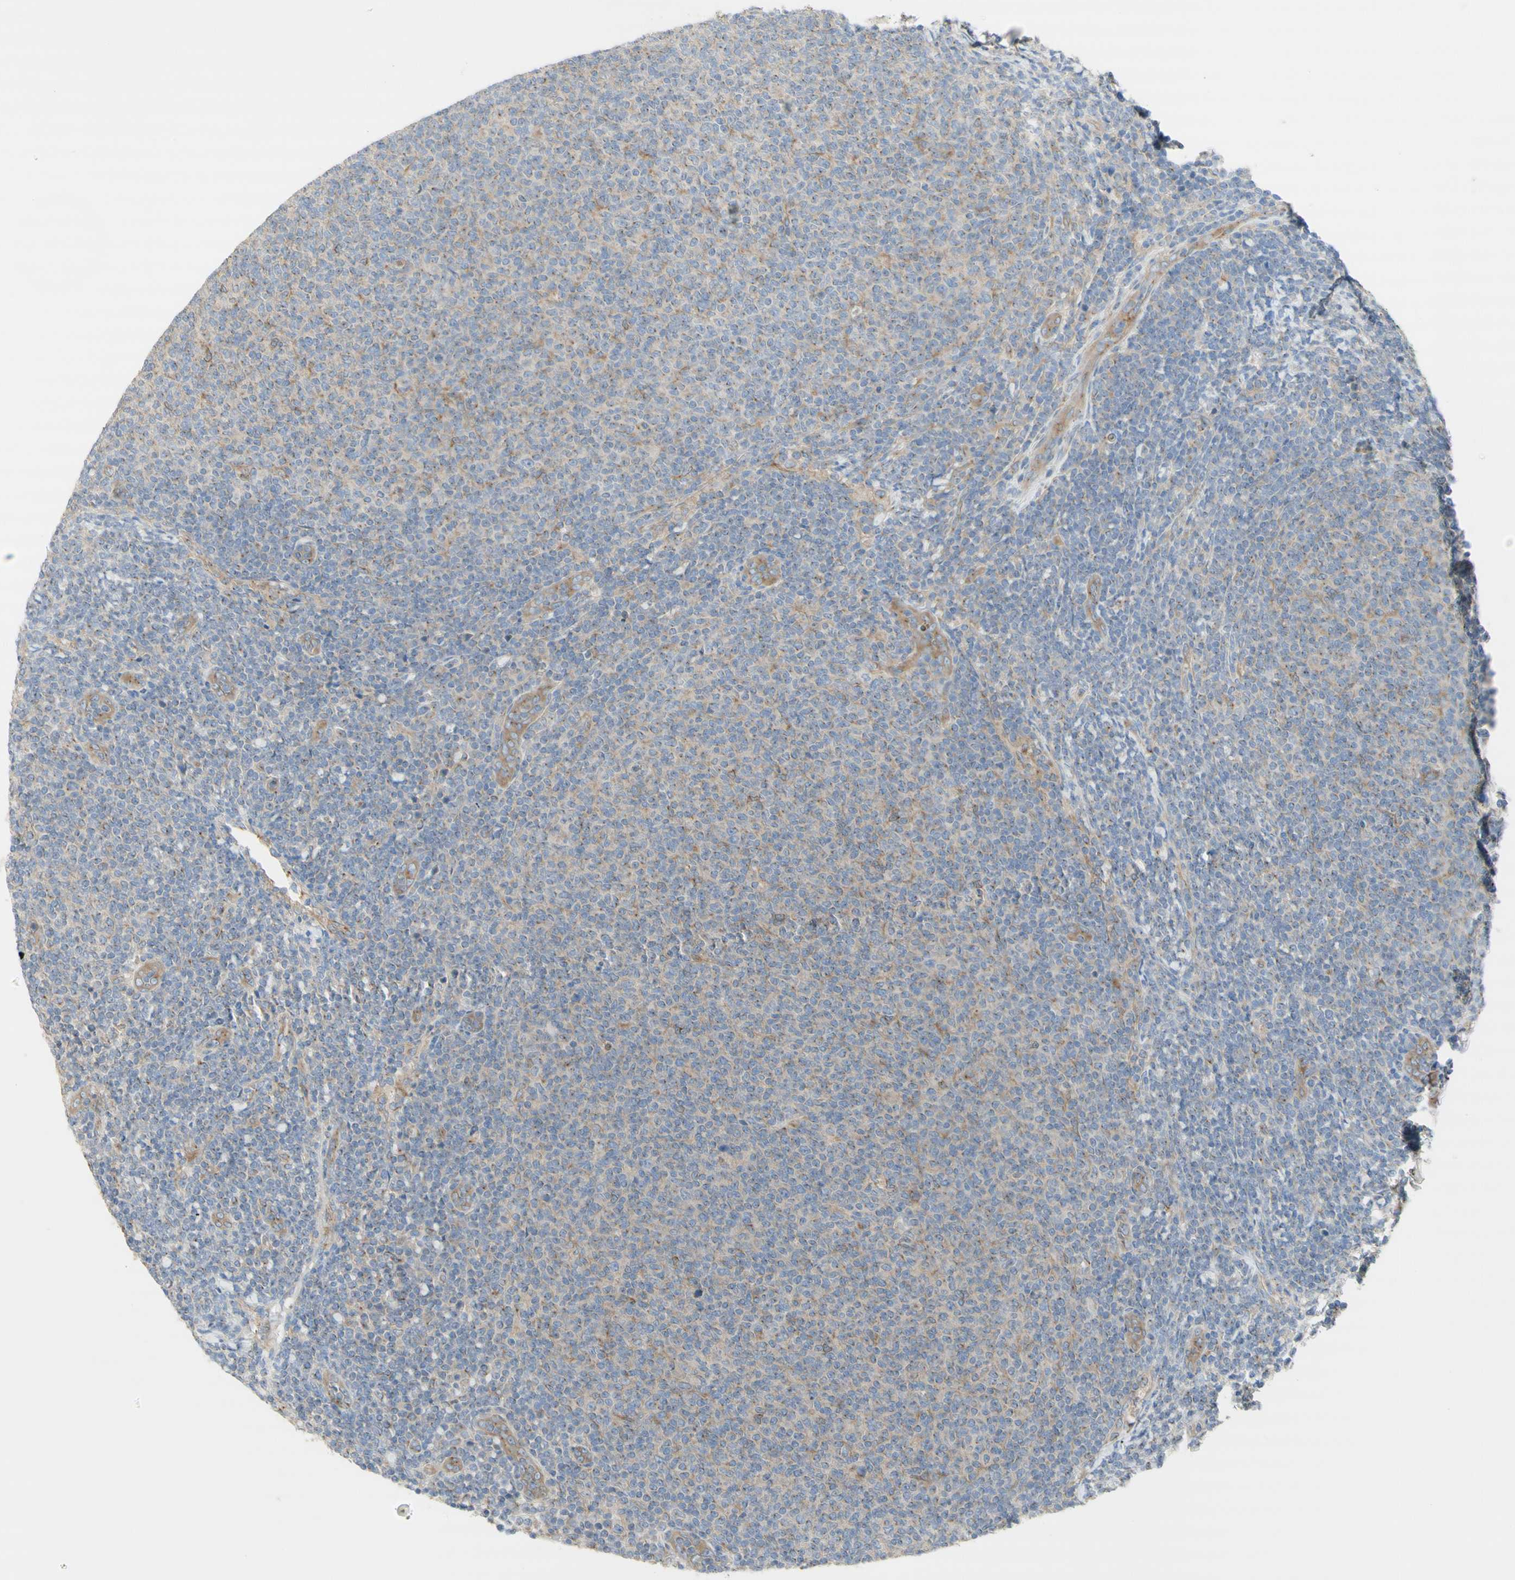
{"staining": {"intensity": "moderate", "quantity": "<25%", "location": "cytoplasmic/membranous"}, "tissue": "lymphoma", "cell_type": "Tumor cells", "image_type": "cancer", "snomed": [{"axis": "morphology", "description": "Malignant lymphoma, non-Hodgkin's type, Low grade"}, {"axis": "topography", "description": "Lymph node"}], "caption": "Moderate cytoplasmic/membranous expression is seen in about <25% of tumor cells in lymphoma. The staining was performed using DAB (3,3'-diaminobenzidine), with brown indicating positive protein expression. Nuclei are stained blue with hematoxylin.", "gene": "DYNC1H1", "patient": {"sex": "male", "age": 66}}